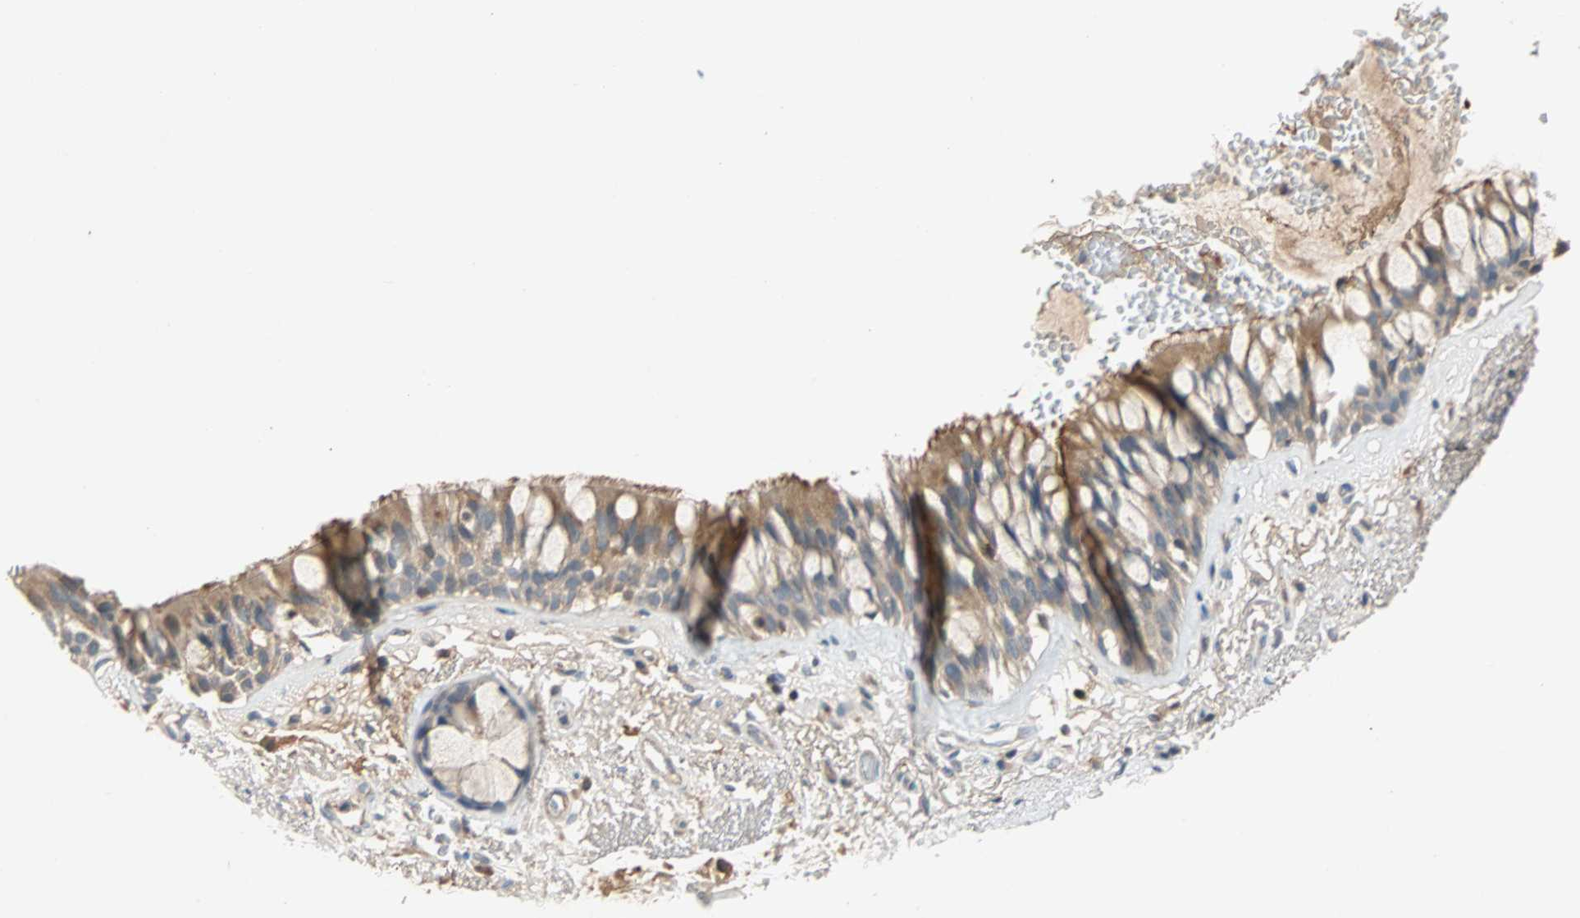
{"staining": {"intensity": "moderate", "quantity": "25%-75%", "location": "cytoplasmic/membranous"}, "tissue": "bronchus", "cell_type": "Respiratory epithelial cells", "image_type": "normal", "snomed": [{"axis": "morphology", "description": "Normal tissue, NOS"}, {"axis": "topography", "description": "Bronchus"}], "caption": "Brown immunohistochemical staining in benign human bronchus demonstrates moderate cytoplasmic/membranous expression in approximately 25%-75% of respiratory epithelial cells. (Brightfield microscopy of DAB IHC at high magnification).", "gene": "MAP4K1", "patient": {"sex": "male", "age": 66}}